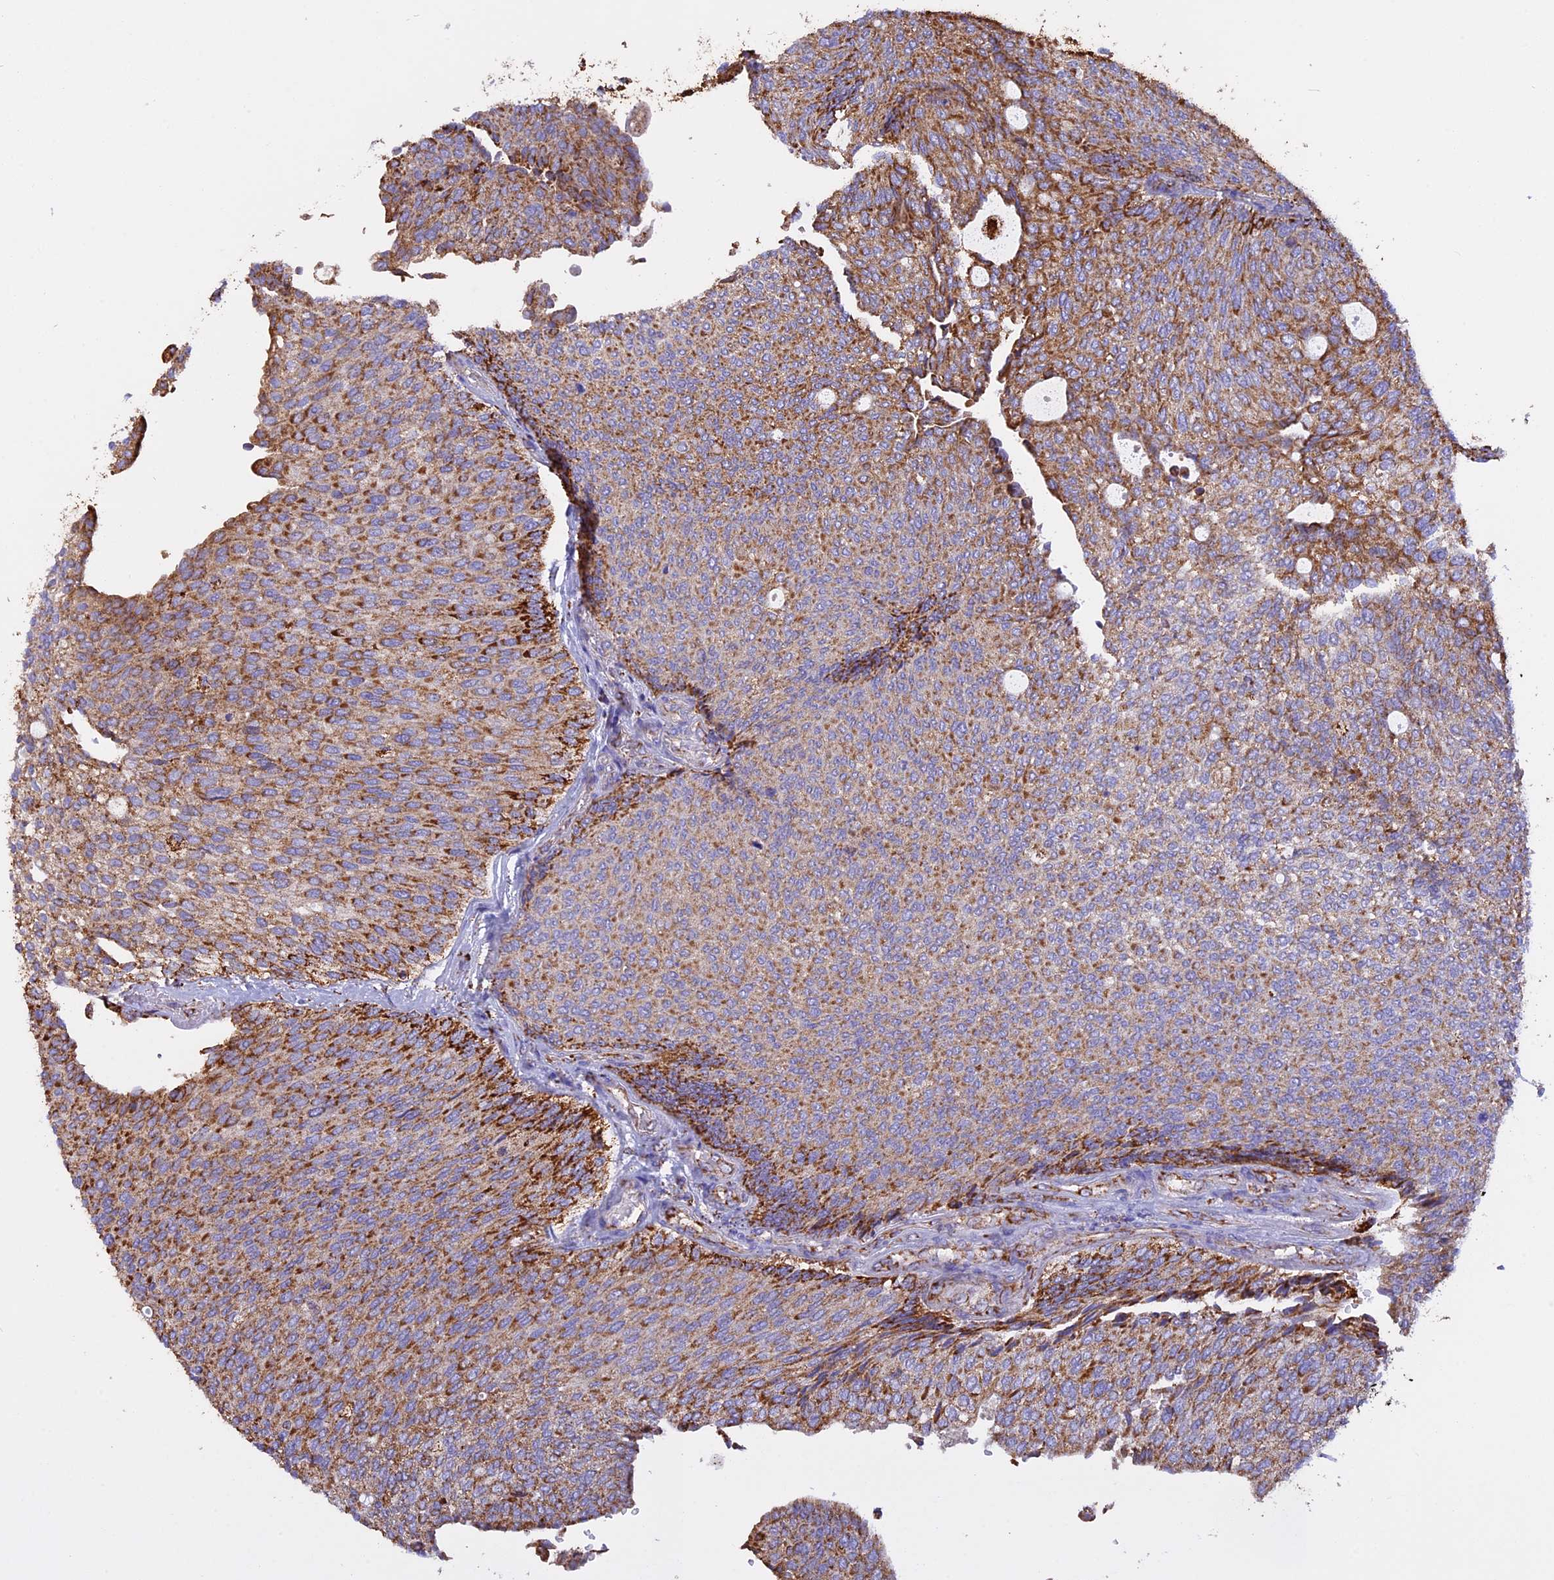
{"staining": {"intensity": "moderate", "quantity": ">75%", "location": "cytoplasmic/membranous"}, "tissue": "urothelial cancer", "cell_type": "Tumor cells", "image_type": "cancer", "snomed": [{"axis": "morphology", "description": "Urothelial carcinoma, Low grade"}, {"axis": "topography", "description": "Urinary bladder"}], "caption": "An immunohistochemistry photomicrograph of neoplastic tissue is shown. Protein staining in brown highlights moderate cytoplasmic/membranous positivity in urothelial carcinoma (low-grade) within tumor cells.", "gene": "KCNG1", "patient": {"sex": "female", "age": 79}}